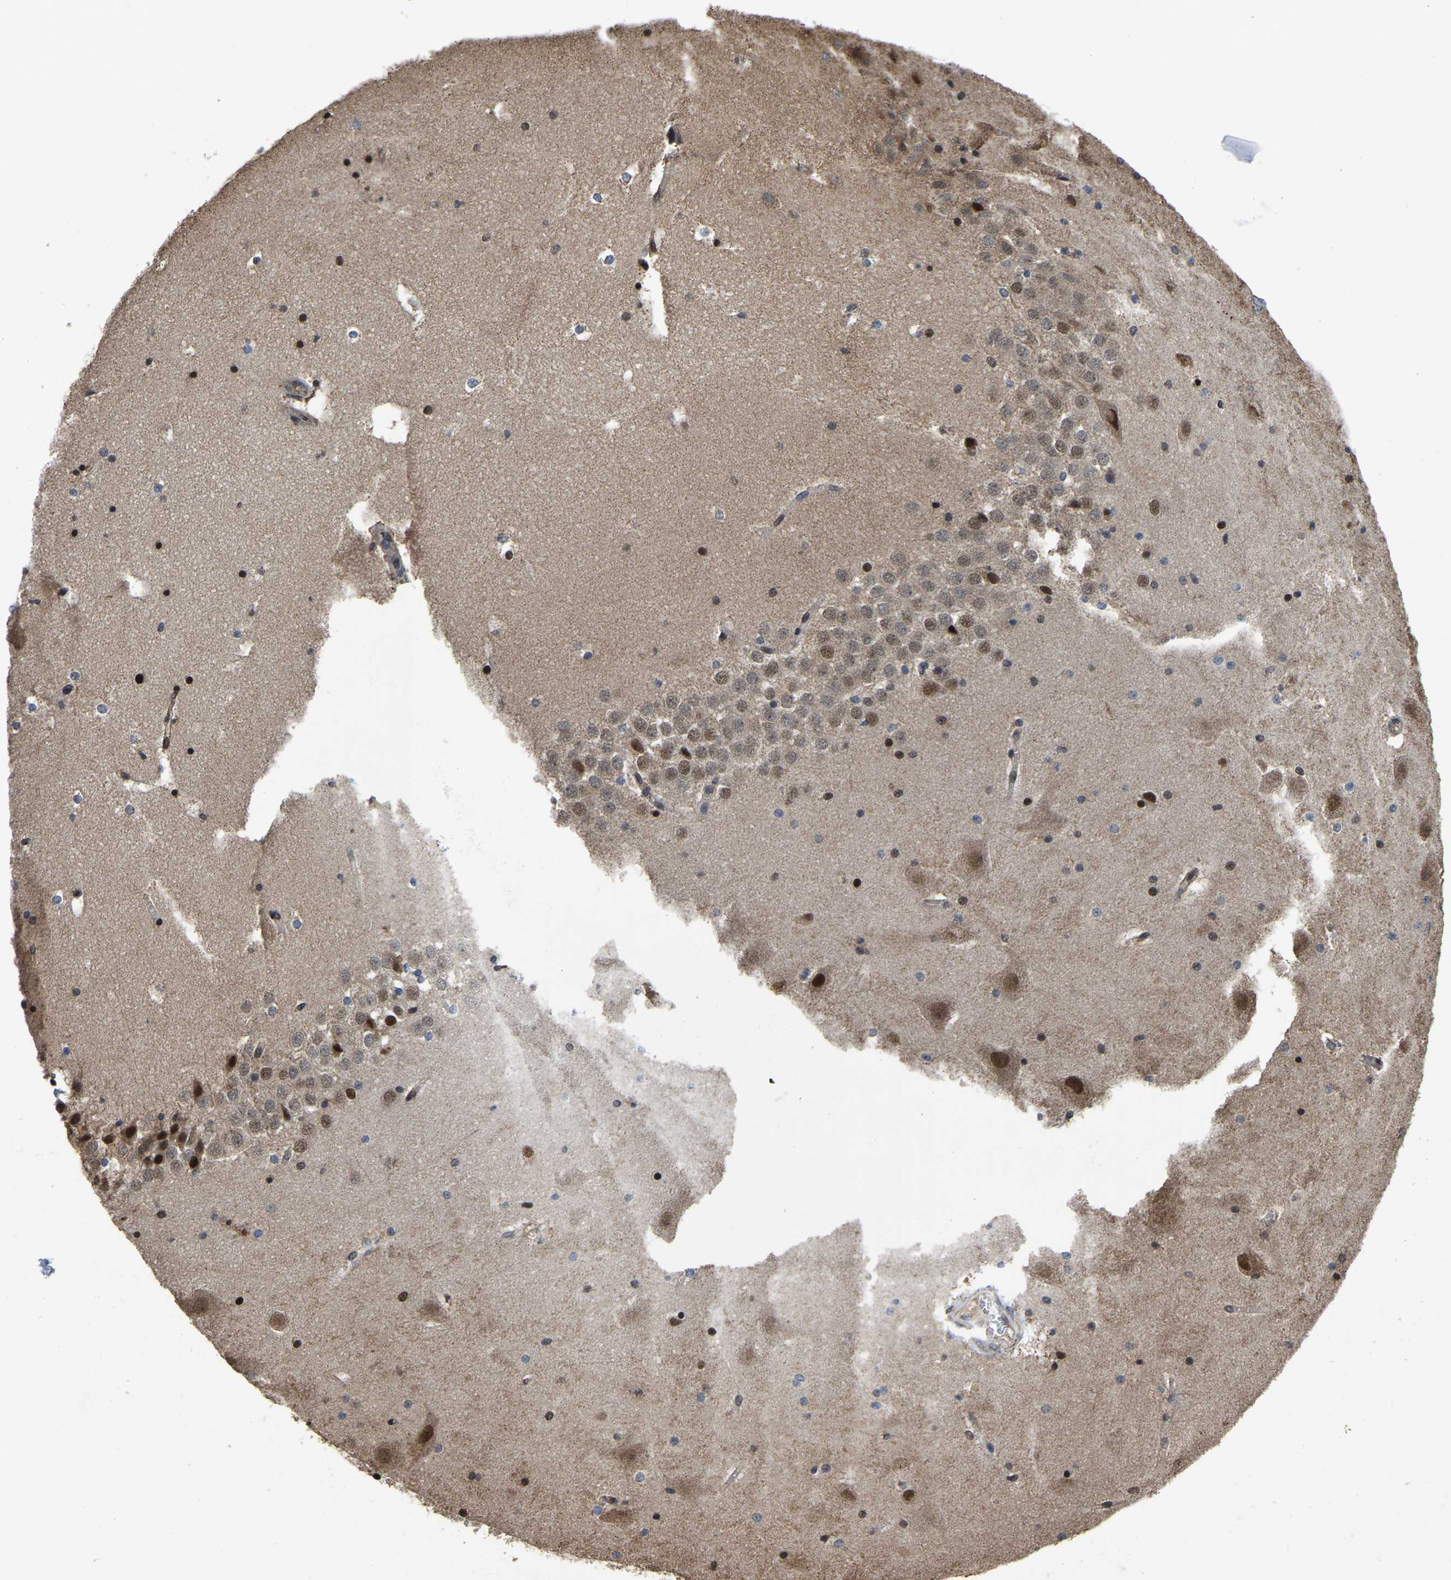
{"staining": {"intensity": "strong", "quantity": "25%-75%", "location": "nuclear"}, "tissue": "hippocampus", "cell_type": "Glial cells", "image_type": "normal", "snomed": [{"axis": "morphology", "description": "Normal tissue, NOS"}, {"axis": "topography", "description": "Hippocampus"}], "caption": "Immunohistochemical staining of normal human hippocampus exhibits 25%-75% levels of strong nuclear protein staining in about 25%-75% of glial cells. Ihc stains the protein of interest in brown and the nuclei are stained blue.", "gene": "CIAO1", "patient": {"sex": "male", "age": 45}}